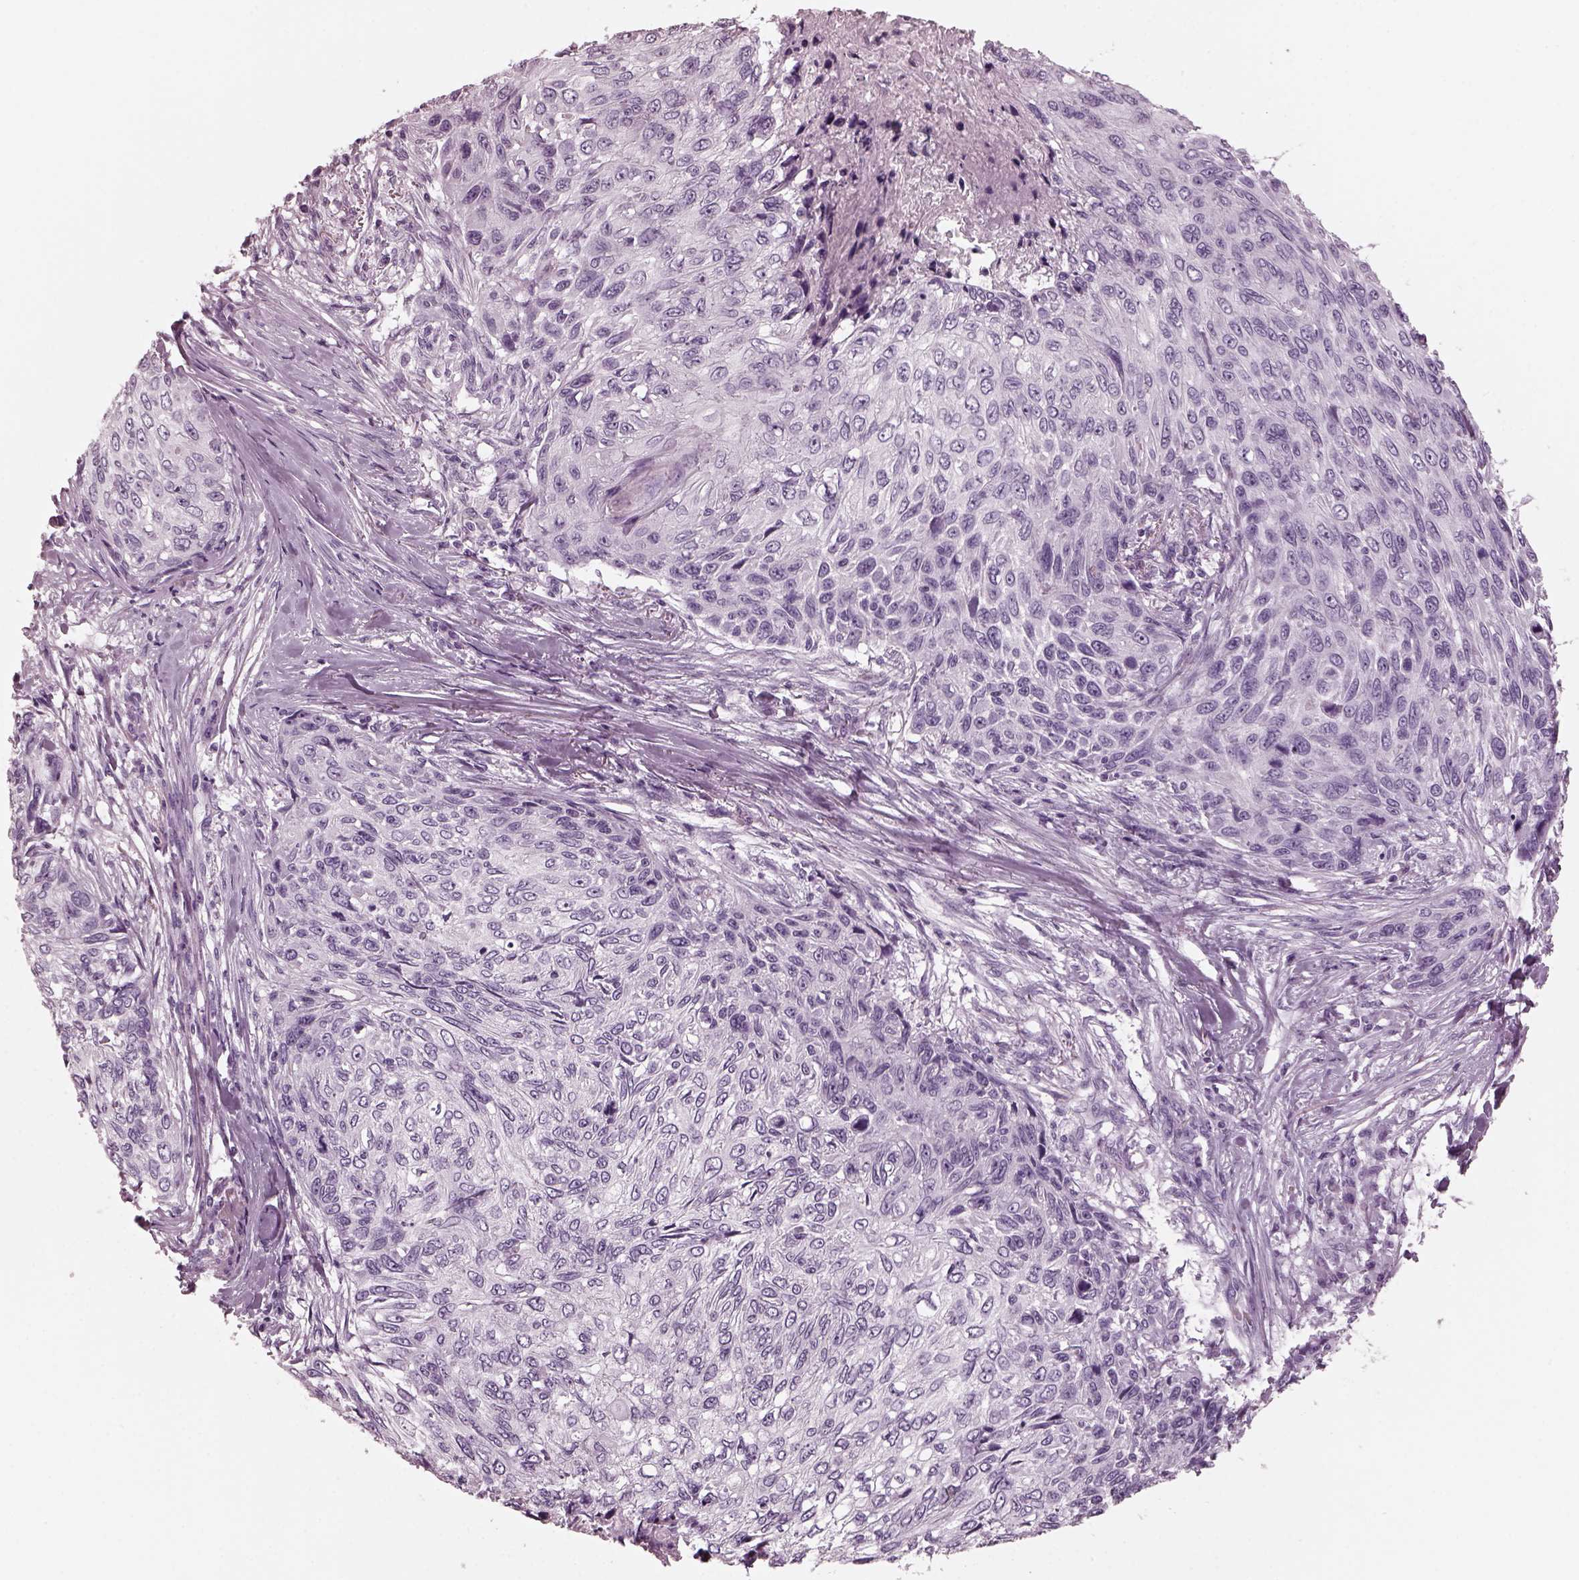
{"staining": {"intensity": "negative", "quantity": "none", "location": "none"}, "tissue": "skin cancer", "cell_type": "Tumor cells", "image_type": "cancer", "snomed": [{"axis": "morphology", "description": "Squamous cell carcinoma, NOS"}, {"axis": "topography", "description": "Skin"}], "caption": "An image of skin squamous cell carcinoma stained for a protein displays no brown staining in tumor cells. Nuclei are stained in blue.", "gene": "RCVRN", "patient": {"sex": "male", "age": 92}}